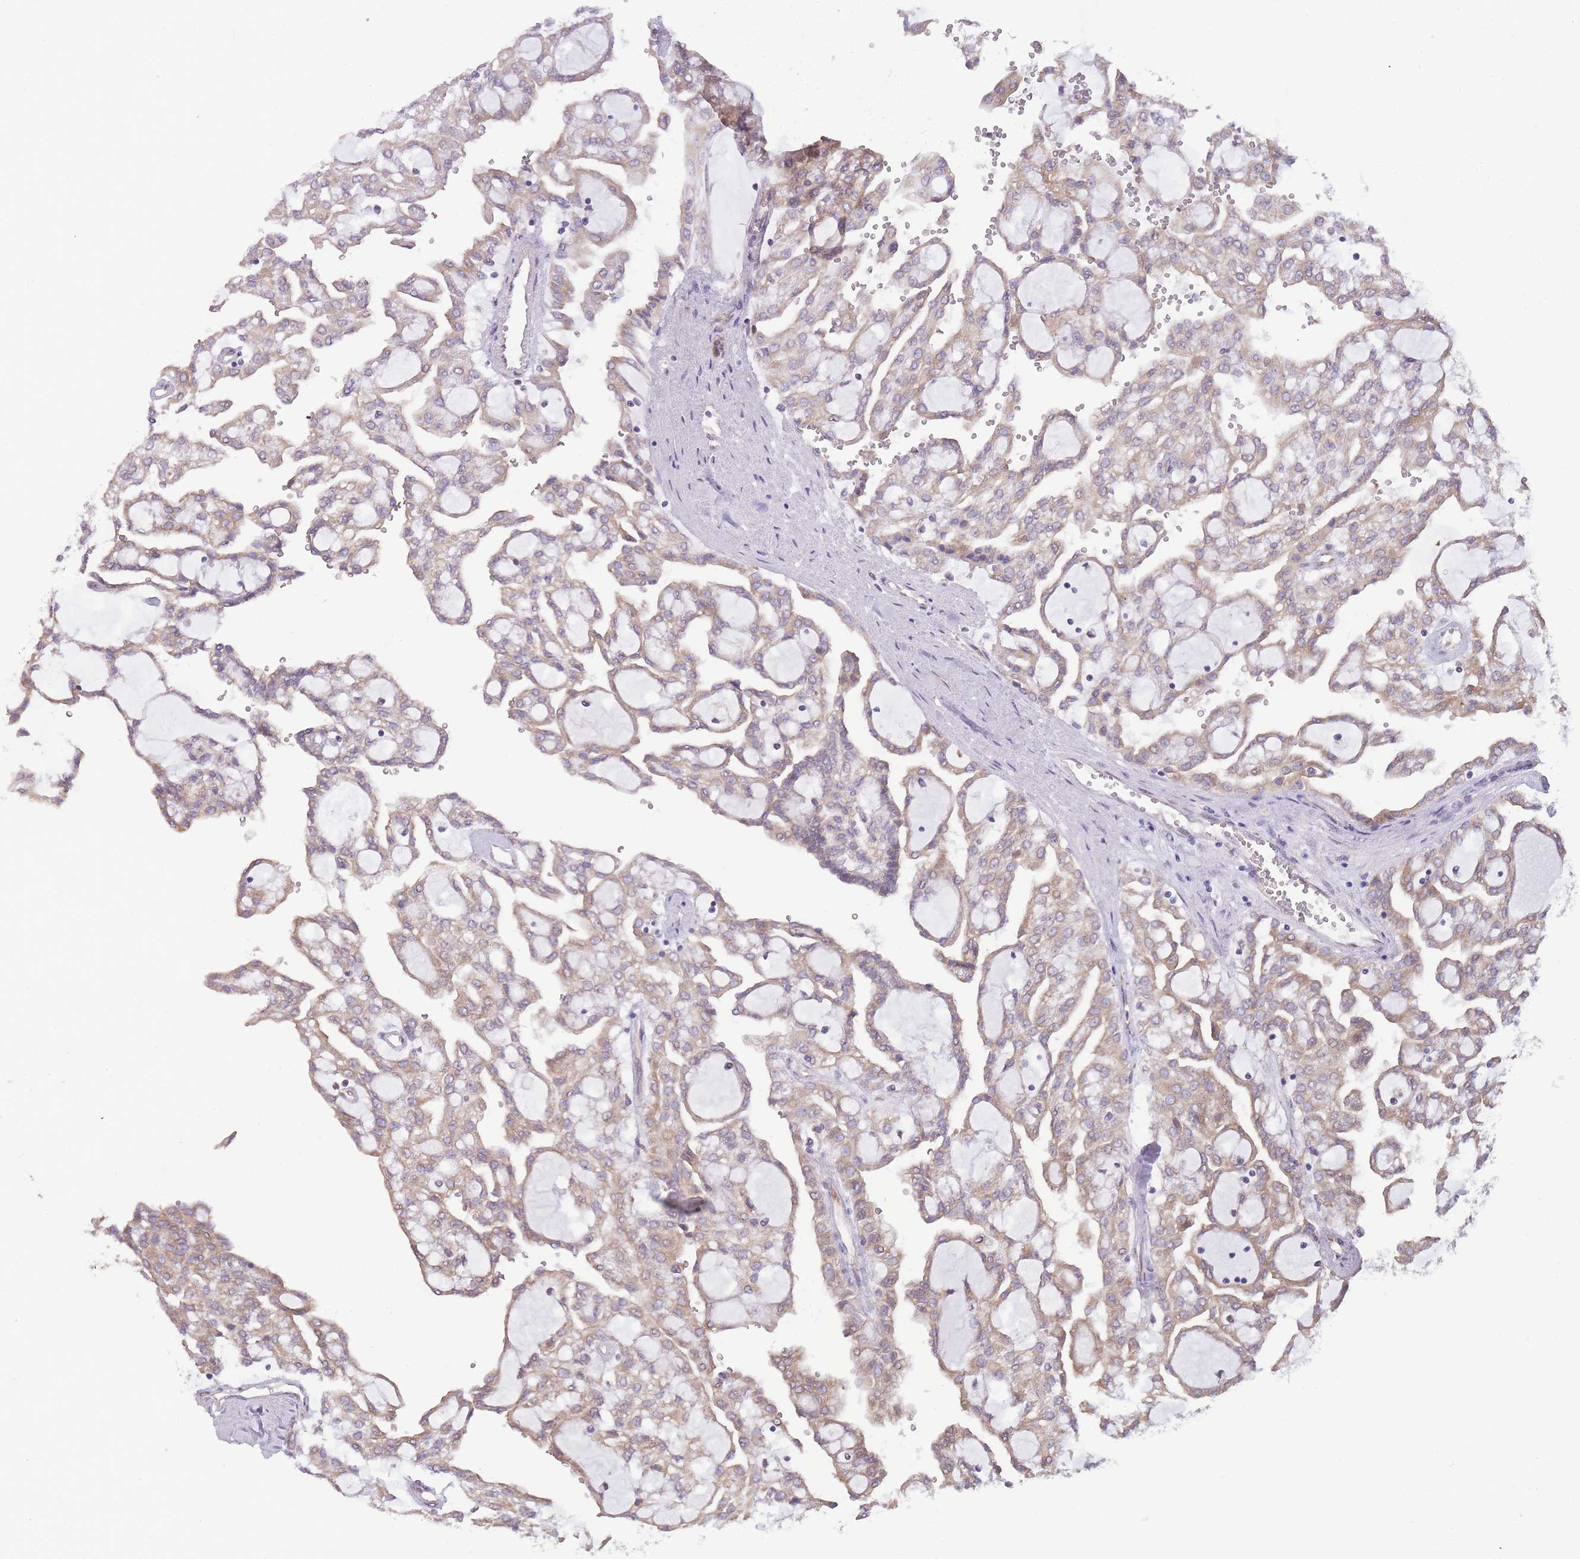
{"staining": {"intensity": "weak", "quantity": ">75%", "location": "cytoplasmic/membranous"}, "tissue": "renal cancer", "cell_type": "Tumor cells", "image_type": "cancer", "snomed": [{"axis": "morphology", "description": "Adenocarcinoma, NOS"}, {"axis": "topography", "description": "Kidney"}], "caption": "High-magnification brightfield microscopy of renal adenocarcinoma stained with DAB (3,3'-diaminobenzidine) (brown) and counterstained with hematoxylin (blue). tumor cells exhibit weak cytoplasmic/membranous positivity is identified in approximately>75% of cells.", "gene": "TRAPPC5", "patient": {"sex": "male", "age": 63}}